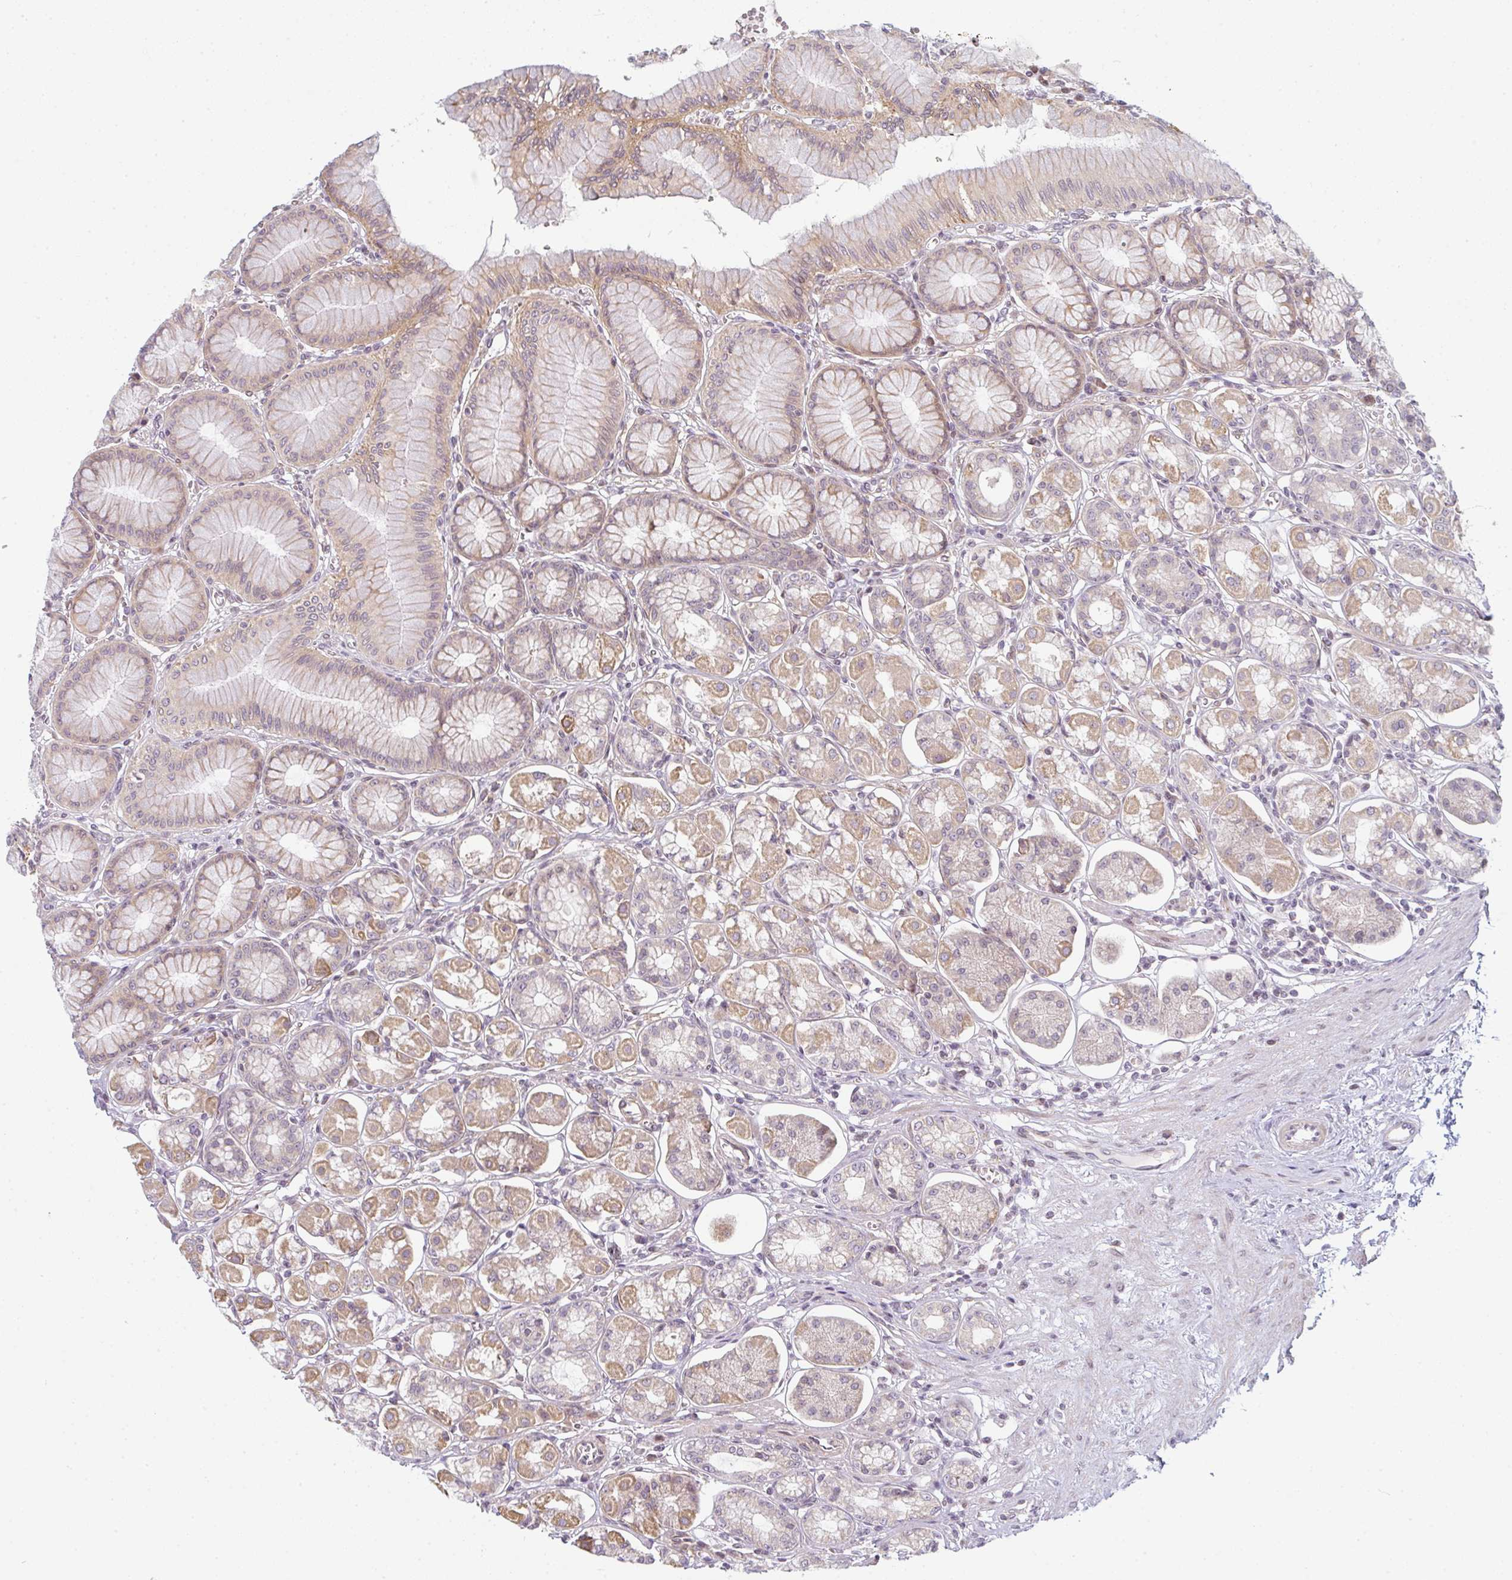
{"staining": {"intensity": "weak", "quantity": "25%-75%", "location": "cytoplasmic/membranous"}, "tissue": "stomach", "cell_type": "Glandular cells", "image_type": "normal", "snomed": [{"axis": "morphology", "description": "Normal tissue, NOS"}, {"axis": "topography", "description": "Stomach"}, {"axis": "topography", "description": "Stomach, lower"}], "caption": "Approximately 25%-75% of glandular cells in normal human stomach display weak cytoplasmic/membranous protein staining as visualized by brown immunohistochemical staining.", "gene": "TMEM237", "patient": {"sex": "male", "age": 76}}